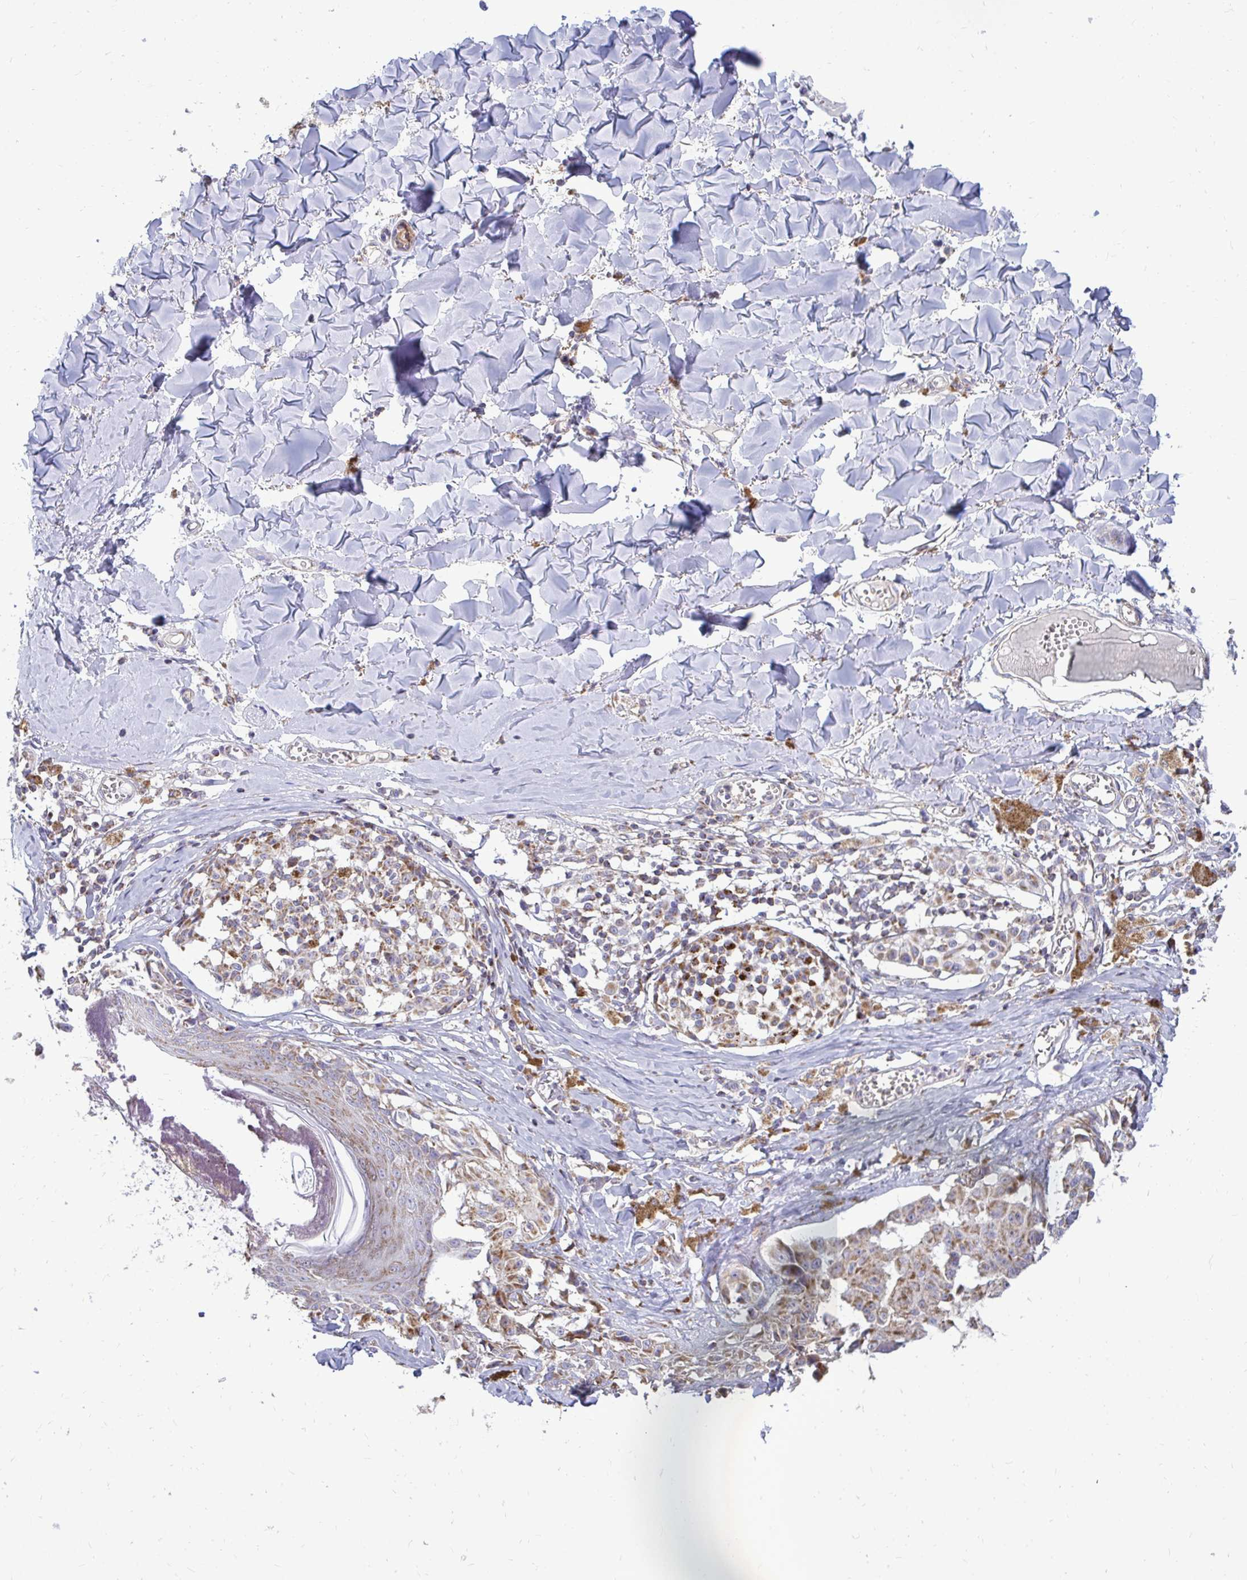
{"staining": {"intensity": "moderate", "quantity": ">75%", "location": "cytoplasmic/membranous"}, "tissue": "melanoma", "cell_type": "Tumor cells", "image_type": "cancer", "snomed": [{"axis": "morphology", "description": "Malignant melanoma, NOS"}, {"axis": "topography", "description": "Skin"}], "caption": "IHC of melanoma shows medium levels of moderate cytoplasmic/membranous positivity in about >75% of tumor cells.", "gene": "OR10R2", "patient": {"sex": "female", "age": 43}}